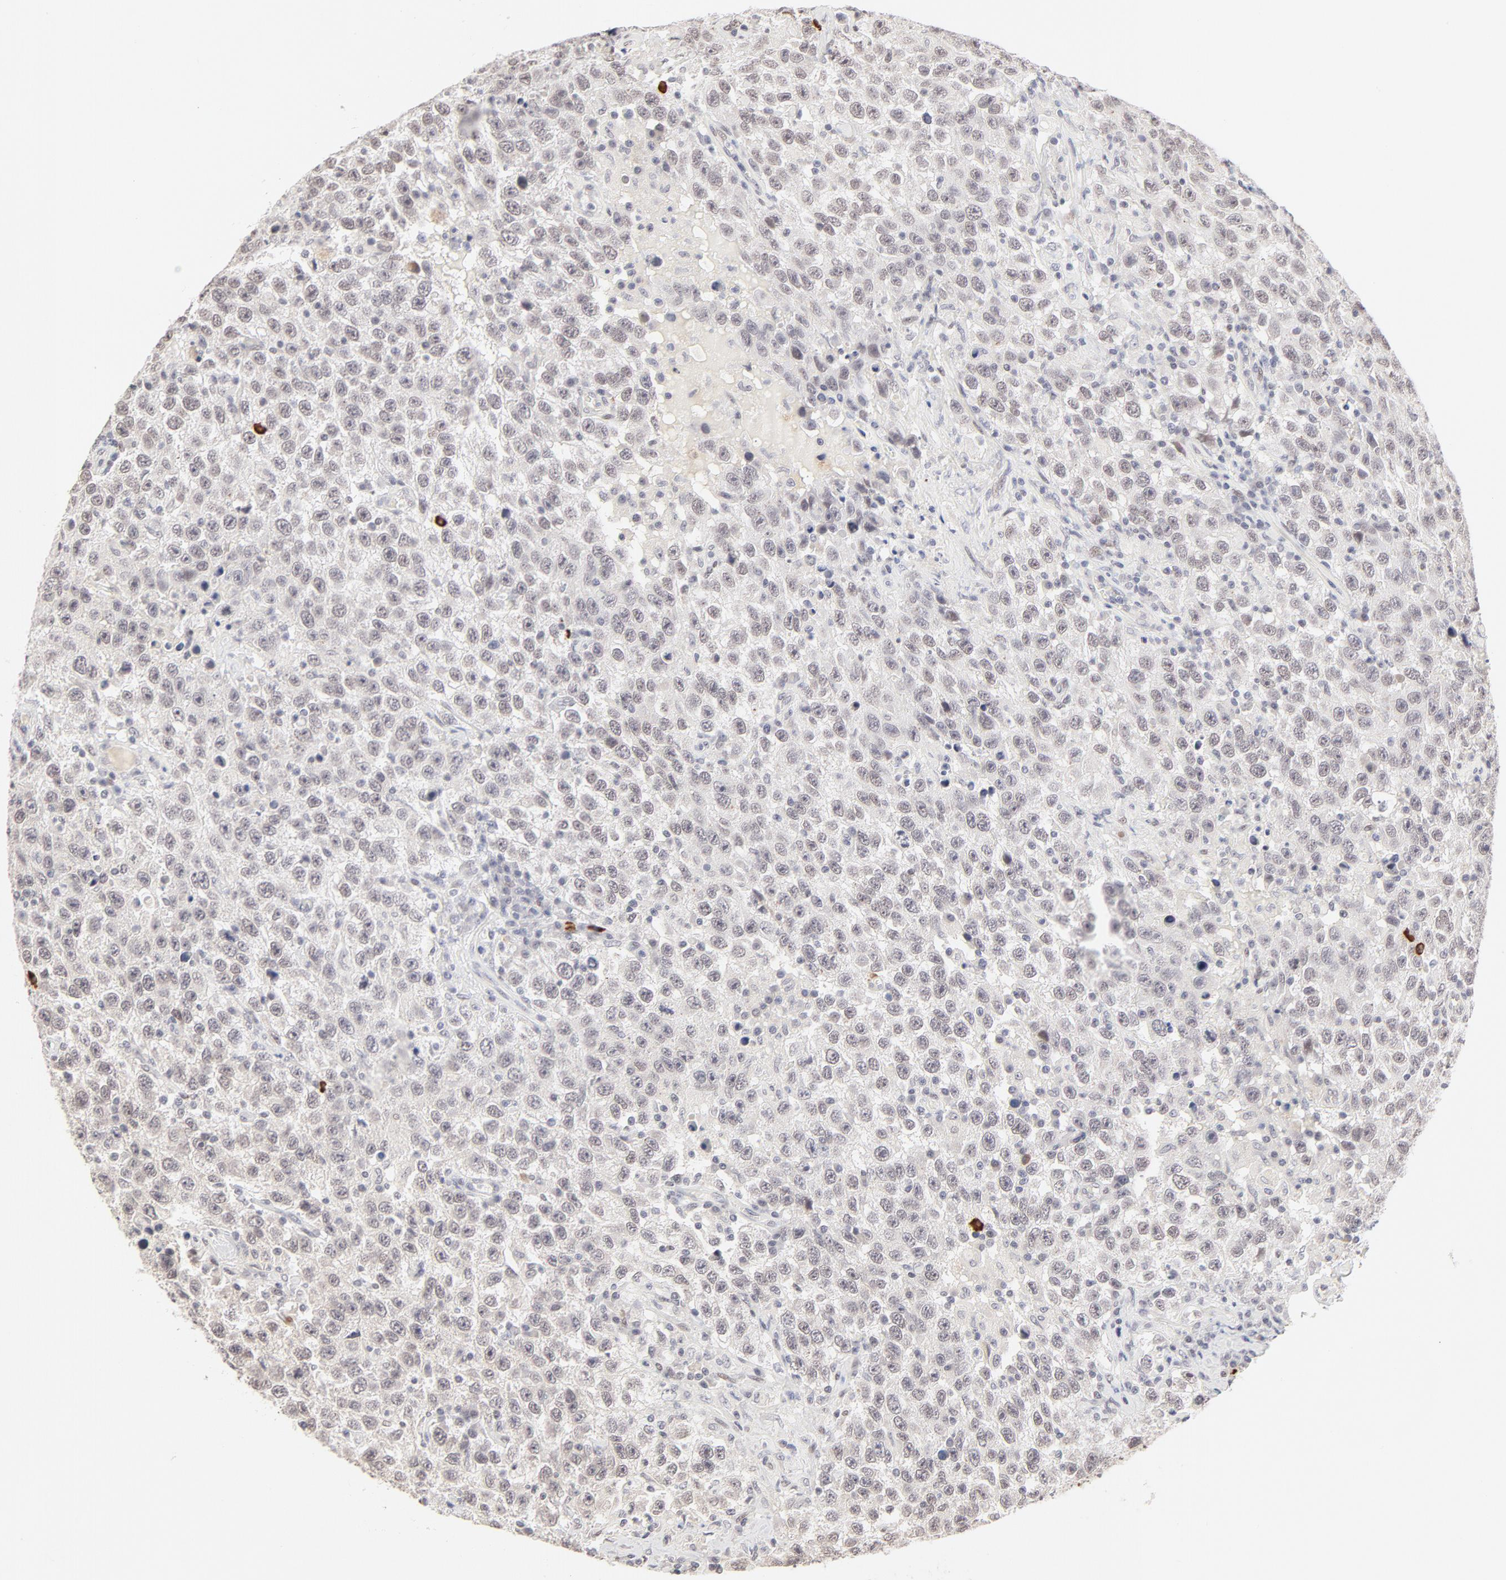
{"staining": {"intensity": "negative", "quantity": "none", "location": "none"}, "tissue": "testis cancer", "cell_type": "Tumor cells", "image_type": "cancer", "snomed": [{"axis": "morphology", "description": "Seminoma, NOS"}, {"axis": "topography", "description": "Testis"}], "caption": "Immunohistochemistry of human testis cancer exhibits no positivity in tumor cells. Brightfield microscopy of IHC stained with DAB (3,3'-diaminobenzidine) (brown) and hematoxylin (blue), captured at high magnification.", "gene": "PBX3", "patient": {"sex": "male", "age": 41}}